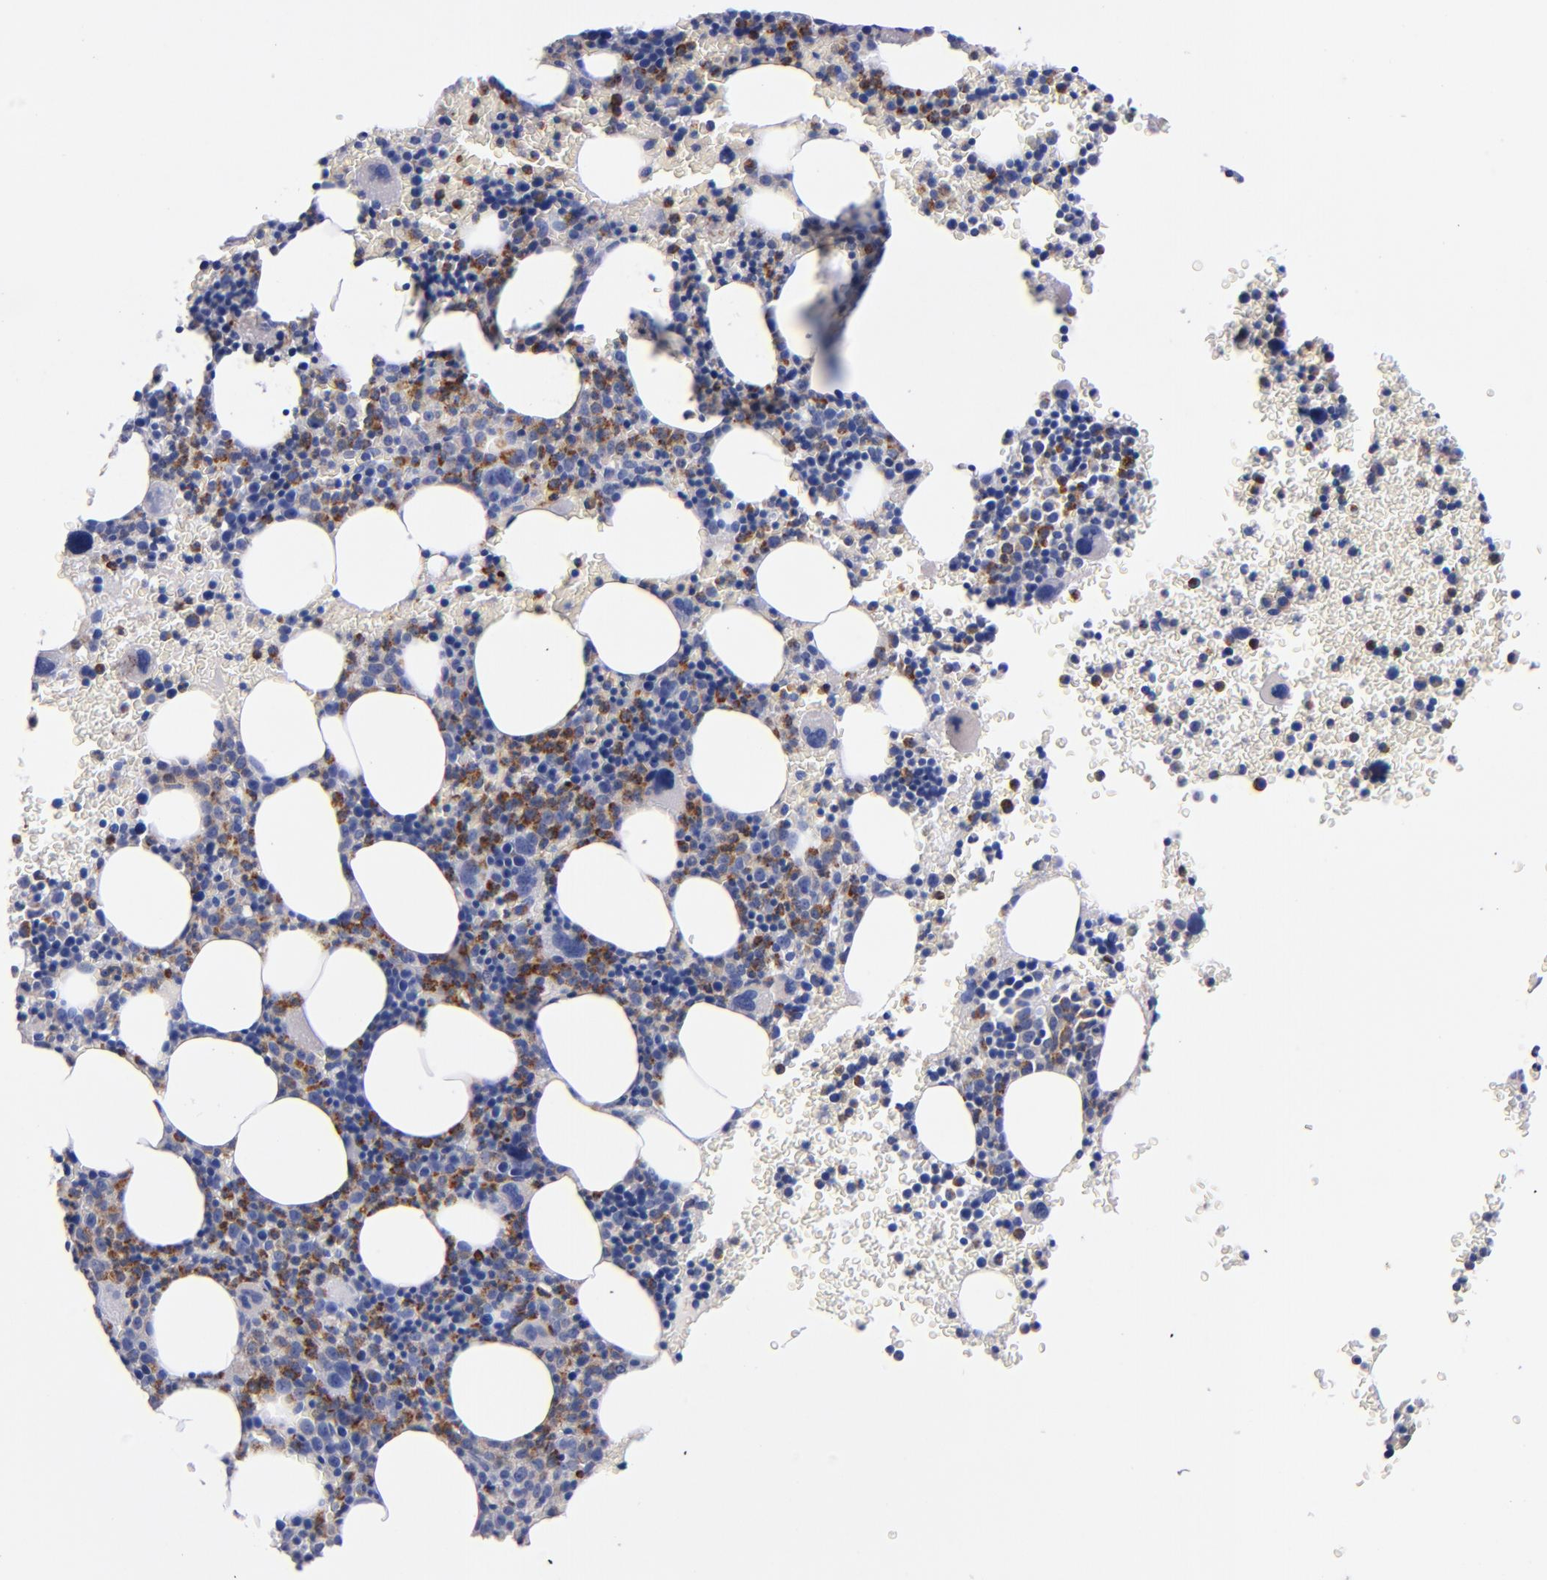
{"staining": {"intensity": "moderate", "quantity": "<25%", "location": "cytoplasmic/membranous"}, "tissue": "bone marrow", "cell_type": "Hematopoietic cells", "image_type": "normal", "snomed": [{"axis": "morphology", "description": "Normal tissue, NOS"}, {"axis": "topography", "description": "Bone marrow"}], "caption": "This is a micrograph of immunohistochemistry (IHC) staining of normal bone marrow, which shows moderate expression in the cytoplasmic/membranous of hematopoietic cells.", "gene": "CNTNAP2", "patient": {"sex": "male", "age": 68}}